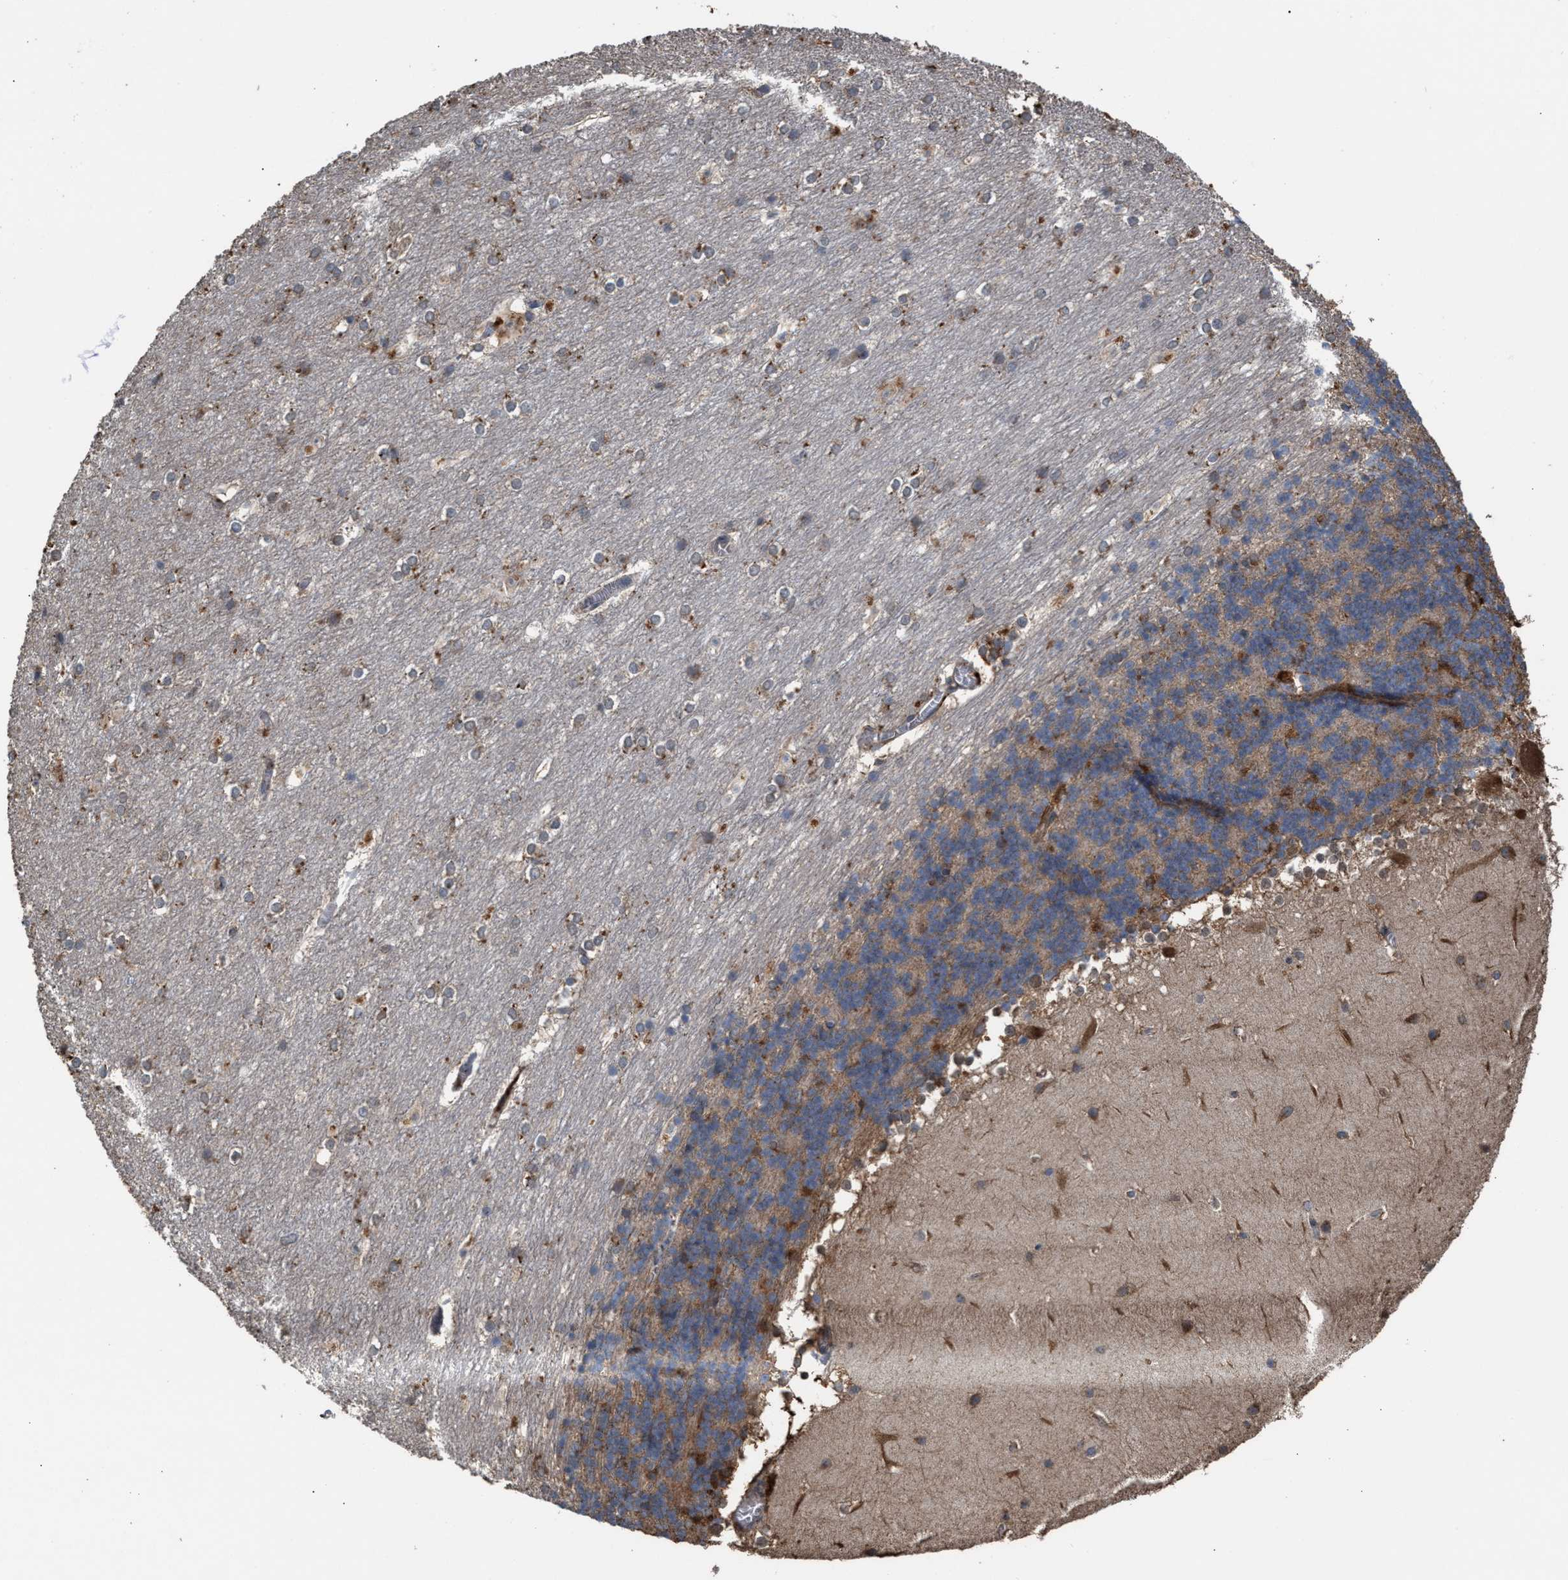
{"staining": {"intensity": "moderate", "quantity": "<25%", "location": "cytoplasmic/membranous"}, "tissue": "cerebellum", "cell_type": "Cells in granular layer", "image_type": "normal", "snomed": [{"axis": "morphology", "description": "Normal tissue, NOS"}, {"axis": "topography", "description": "Cerebellum"}], "caption": "DAB immunohistochemical staining of normal human cerebellum displays moderate cytoplasmic/membranous protein staining in approximately <25% of cells in granular layer.", "gene": "ELMO3", "patient": {"sex": "female", "age": 19}}